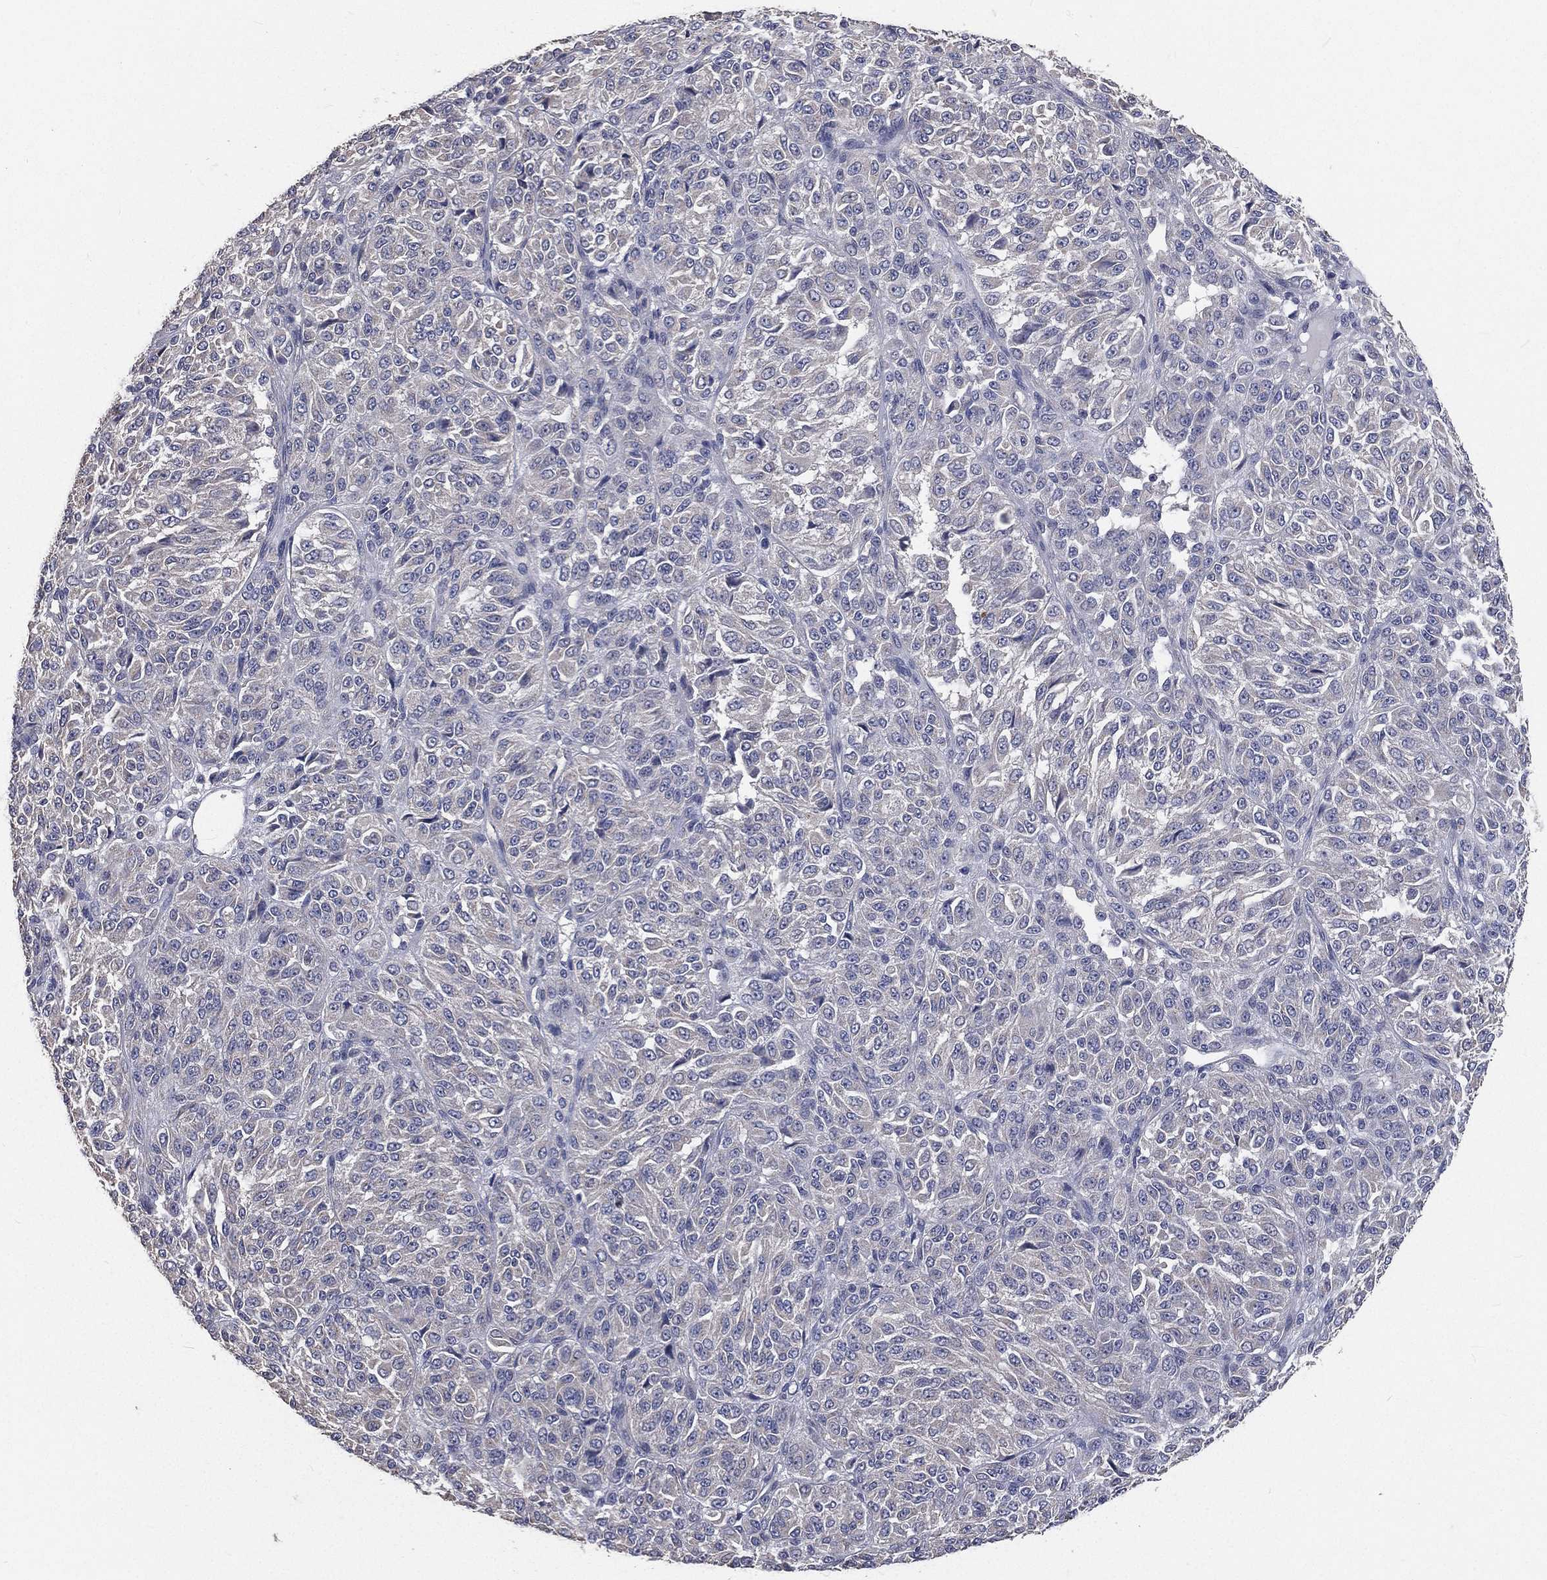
{"staining": {"intensity": "negative", "quantity": "none", "location": "none"}, "tissue": "melanoma", "cell_type": "Tumor cells", "image_type": "cancer", "snomed": [{"axis": "morphology", "description": "Malignant melanoma, Metastatic site"}, {"axis": "topography", "description": "Brain"}], "caption": "Tumor cells show no significant positivity in malignant melanoma (metastatic site).", "gene": "CROCC", "patient": {"sex": "female", "age": 56}}